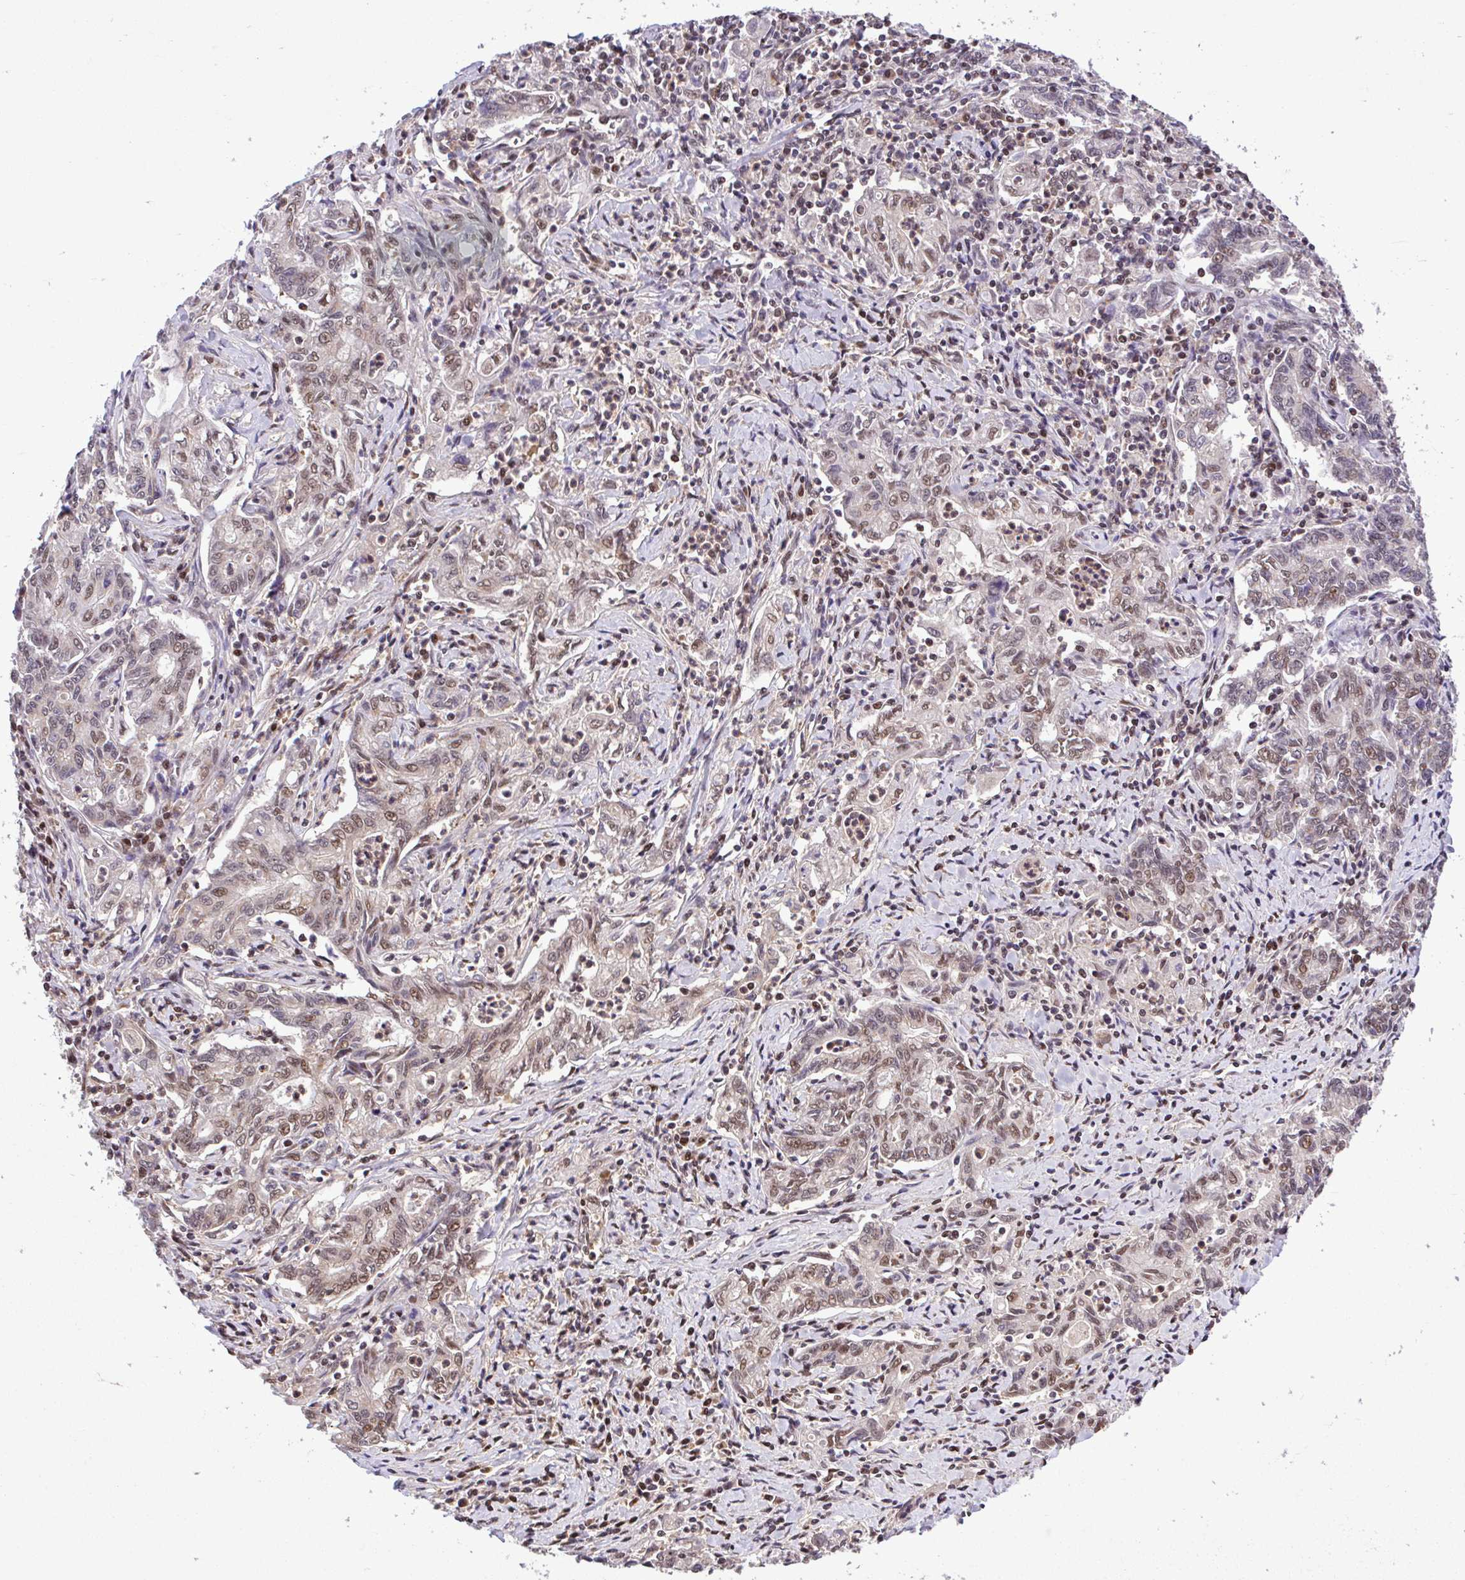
{"staining": {"intensity": "weak", "quantity": ">75%", "location": "nuclear"}, "tissue": "stomach cancer", "cell_type": "Tumor cells", "image_type": "cancer", "snomed": [{"axis": "morphology", "description": "Adenocarcinoma, NOS"}, {"axis": "topography", "description": "Stomach, upper"}], "caption": "High-magnification brightfield microscopy of stomach cancer stained with DAB (3,3'-diaminobenzidine) (brown) and counterstained with hematoxylin (blue). tumor cells exhibit weak nuclear positivity is seen in about>75% of cells.", "gene": "GLIS3", "patient": {"sex": "female", "age": 79}}